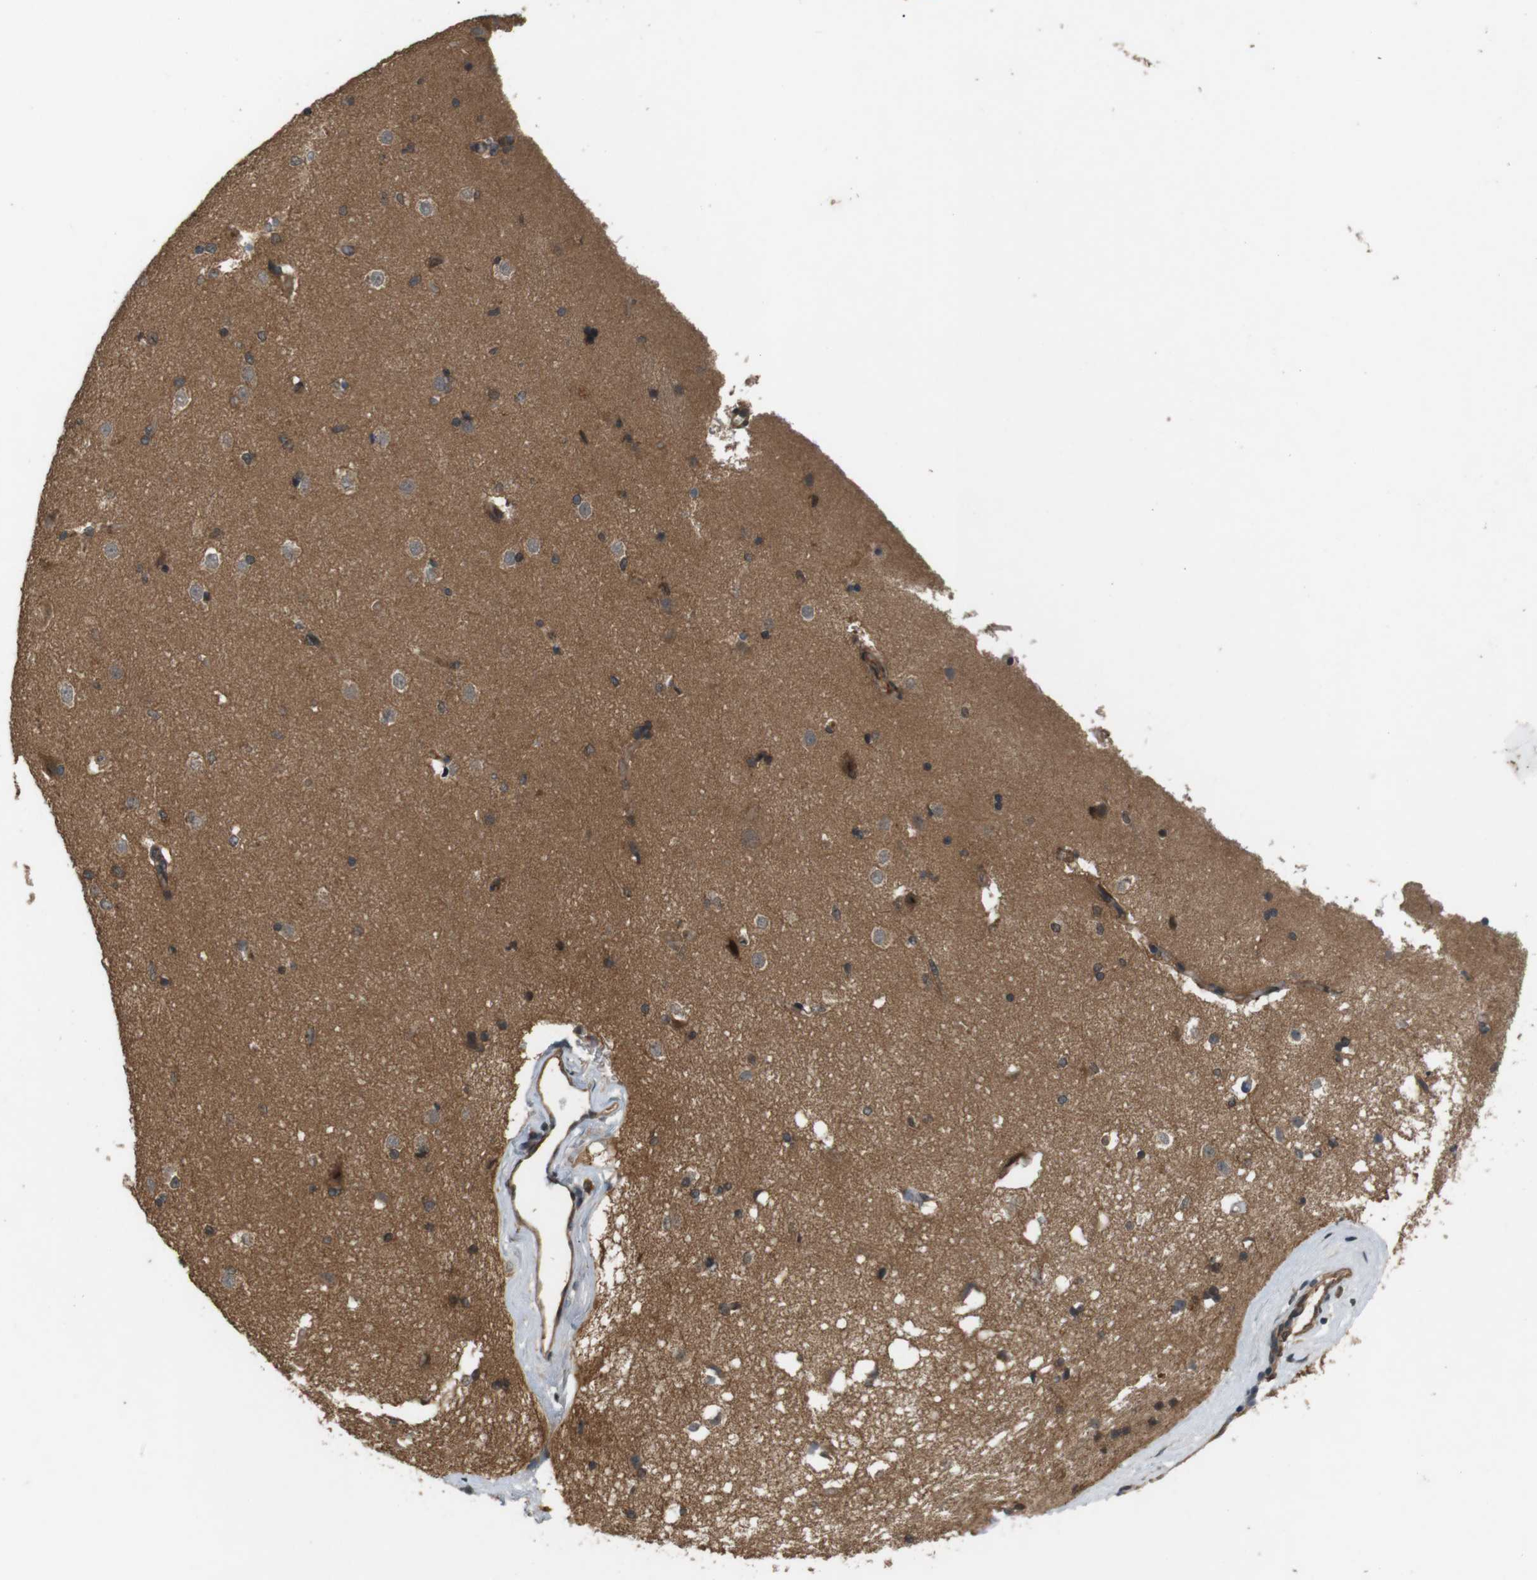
{"staining": {"intensity": "moderate", "quantity": "25%-75%", "location": "cytoplasmic/membranous"}, "tissue": "caudate", "cell_type": "Glial cells", "image_type": "normal", "snomed": [{"axis": "morphology", "description": "Normal tissue, NOS"}, {"axis": "topography", "description": "Lateral ventricle wall"}], "caption": "DAB immunohistochemical staining of unremarkable human caudate reveals moderate cytoplasmic/membranous protein positivity in about 25%-75% of glial cells.", "gene": "NFKBIE", "patient": {"sex": "female", "age": 19}}